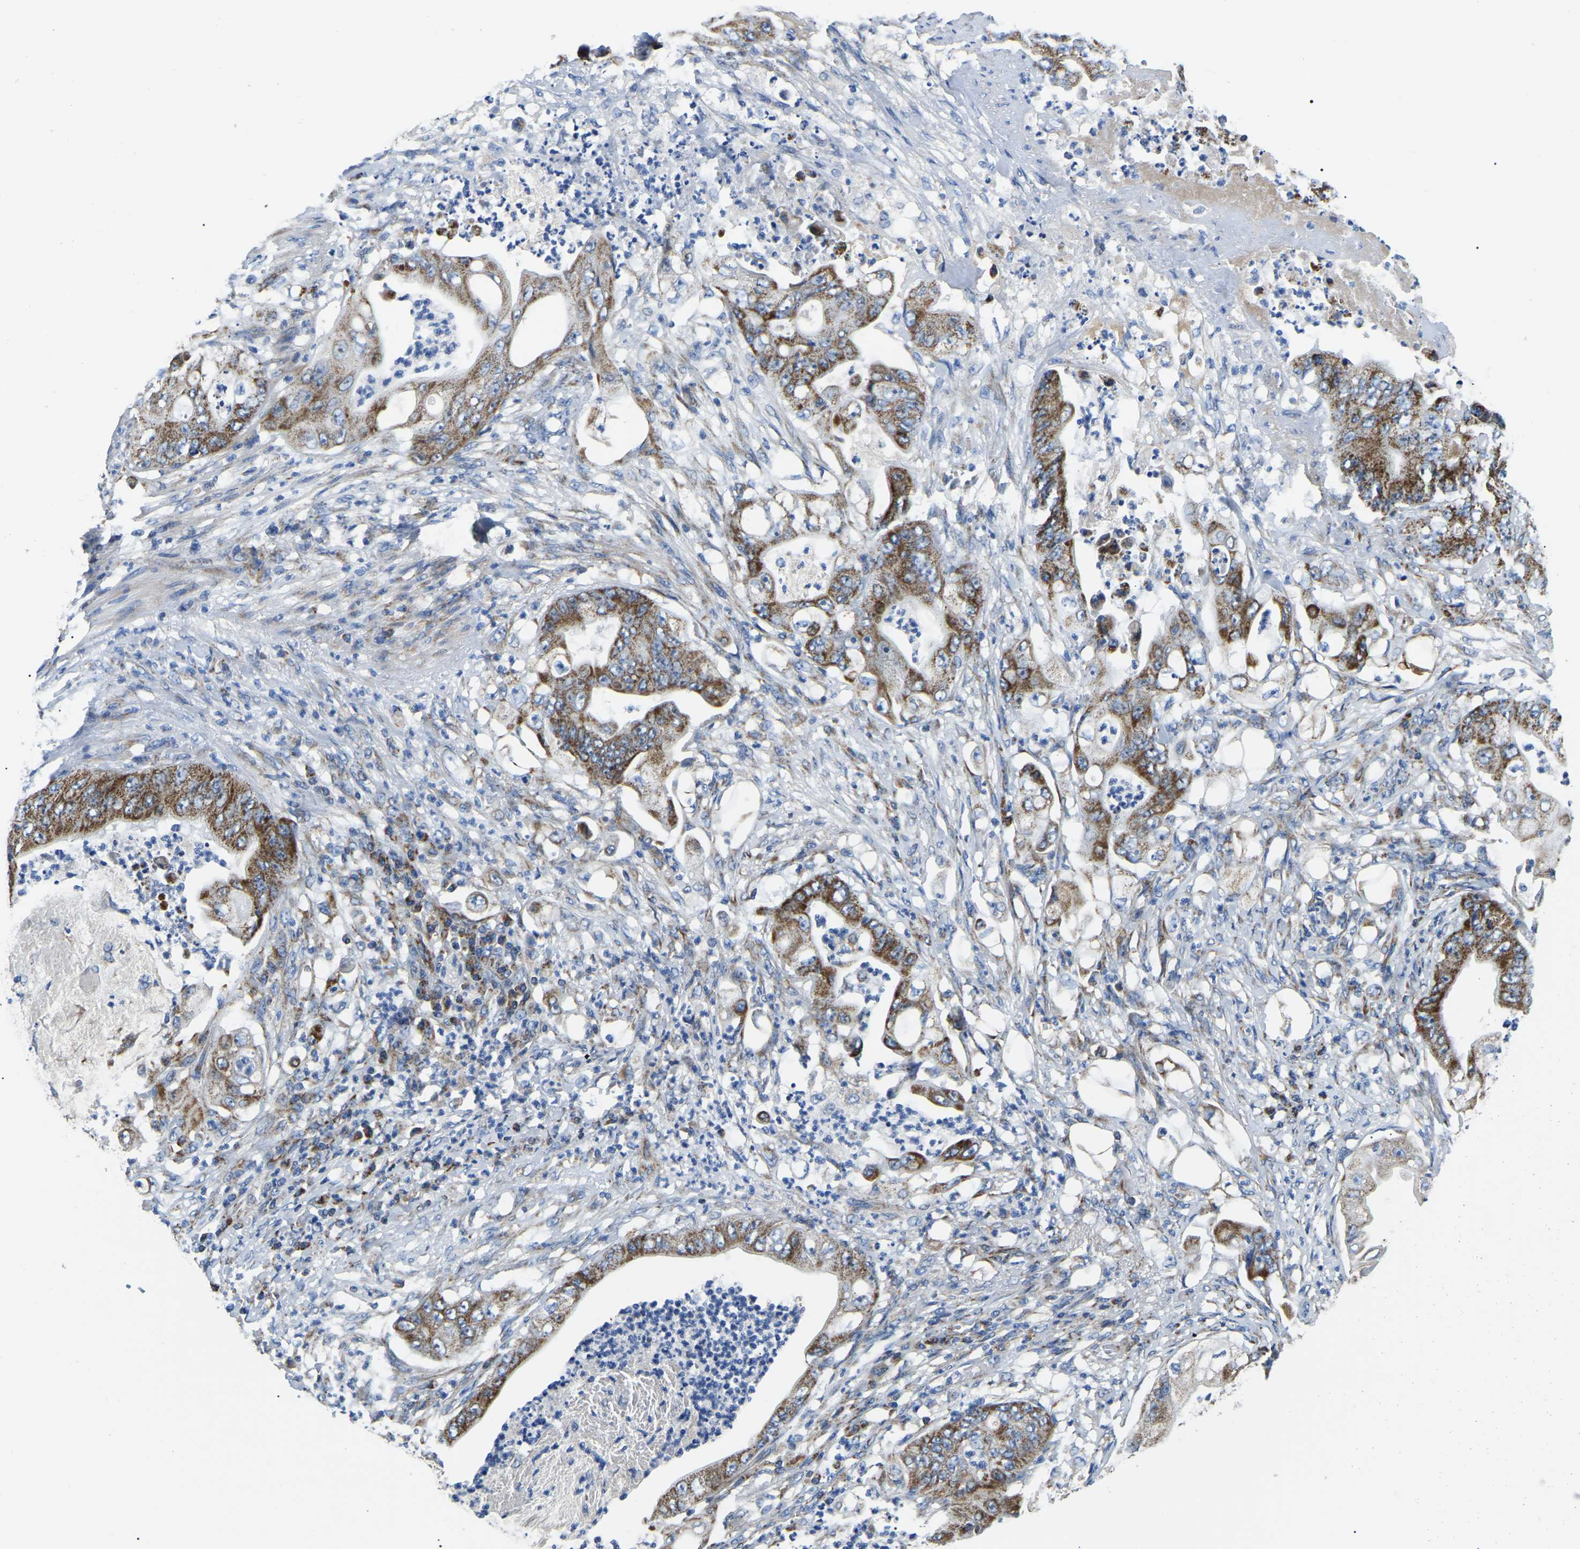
{"staining": {"intensity": "moderate", "quantity": ">75%", "location": "cytoplasmic/membranous"}, "tissue": "stomach cancer", "cell_type": "Tumor cells", "image_type": "cancer", "snomed": [{"axis": "morphology", "description": "Adenocarcinoma, NOS"}, {"axis": "topography", "description": "Stomach"}], "caption": "Immunohistochemistry (IHC) of stomach adenocarcinoma demonstrates medium levels of moderate cytoplasmic/membranous positivity in about >75% of tumor cells. (Brightfield microscopy of DAB IHC at high magnification).", "gene": "PPM1E", "patient": {"sex": "female", "age": 73}}